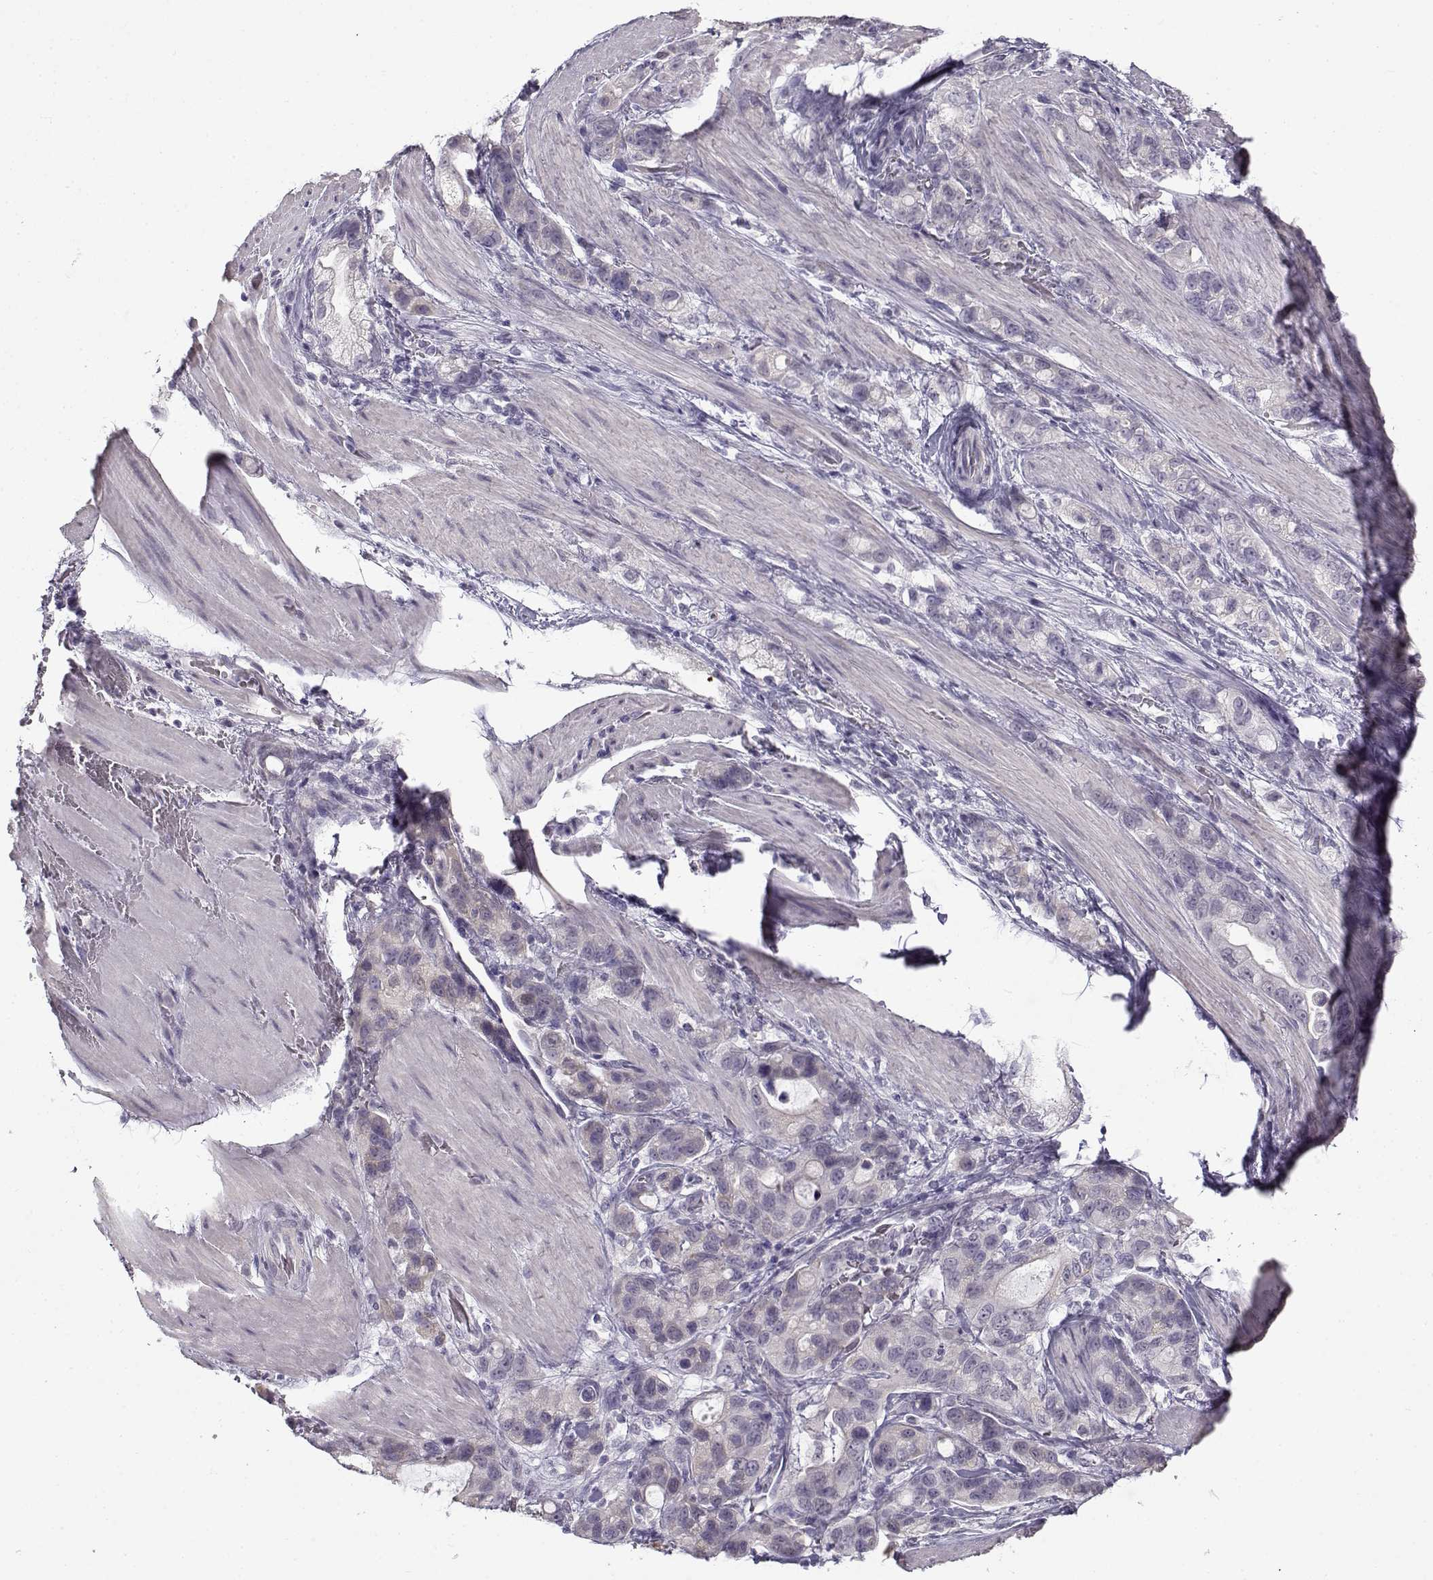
{"staining": {"intensity": "negative", "quantity": "none", "location": "none"}, "tissue": "stomach cancer", "cell_type": "Tumor cells", "image_type": "cancer", "snomed": [{"axis": "morphology", "description": "Adenocarcinoma, NOS"}, {"axis": "topography", "description": "Stomach"}], "caption": "Immunohistochemistry micrograph of neoplastic tissue: stomach cancer stained with DAB (3,3'-diaminobenzidine) exhibits no significant protein positivity in tumor cells. Nuclei are stained in blue.", "gene": "TEX55", "patient": {"sex": "male", "age": 63}}